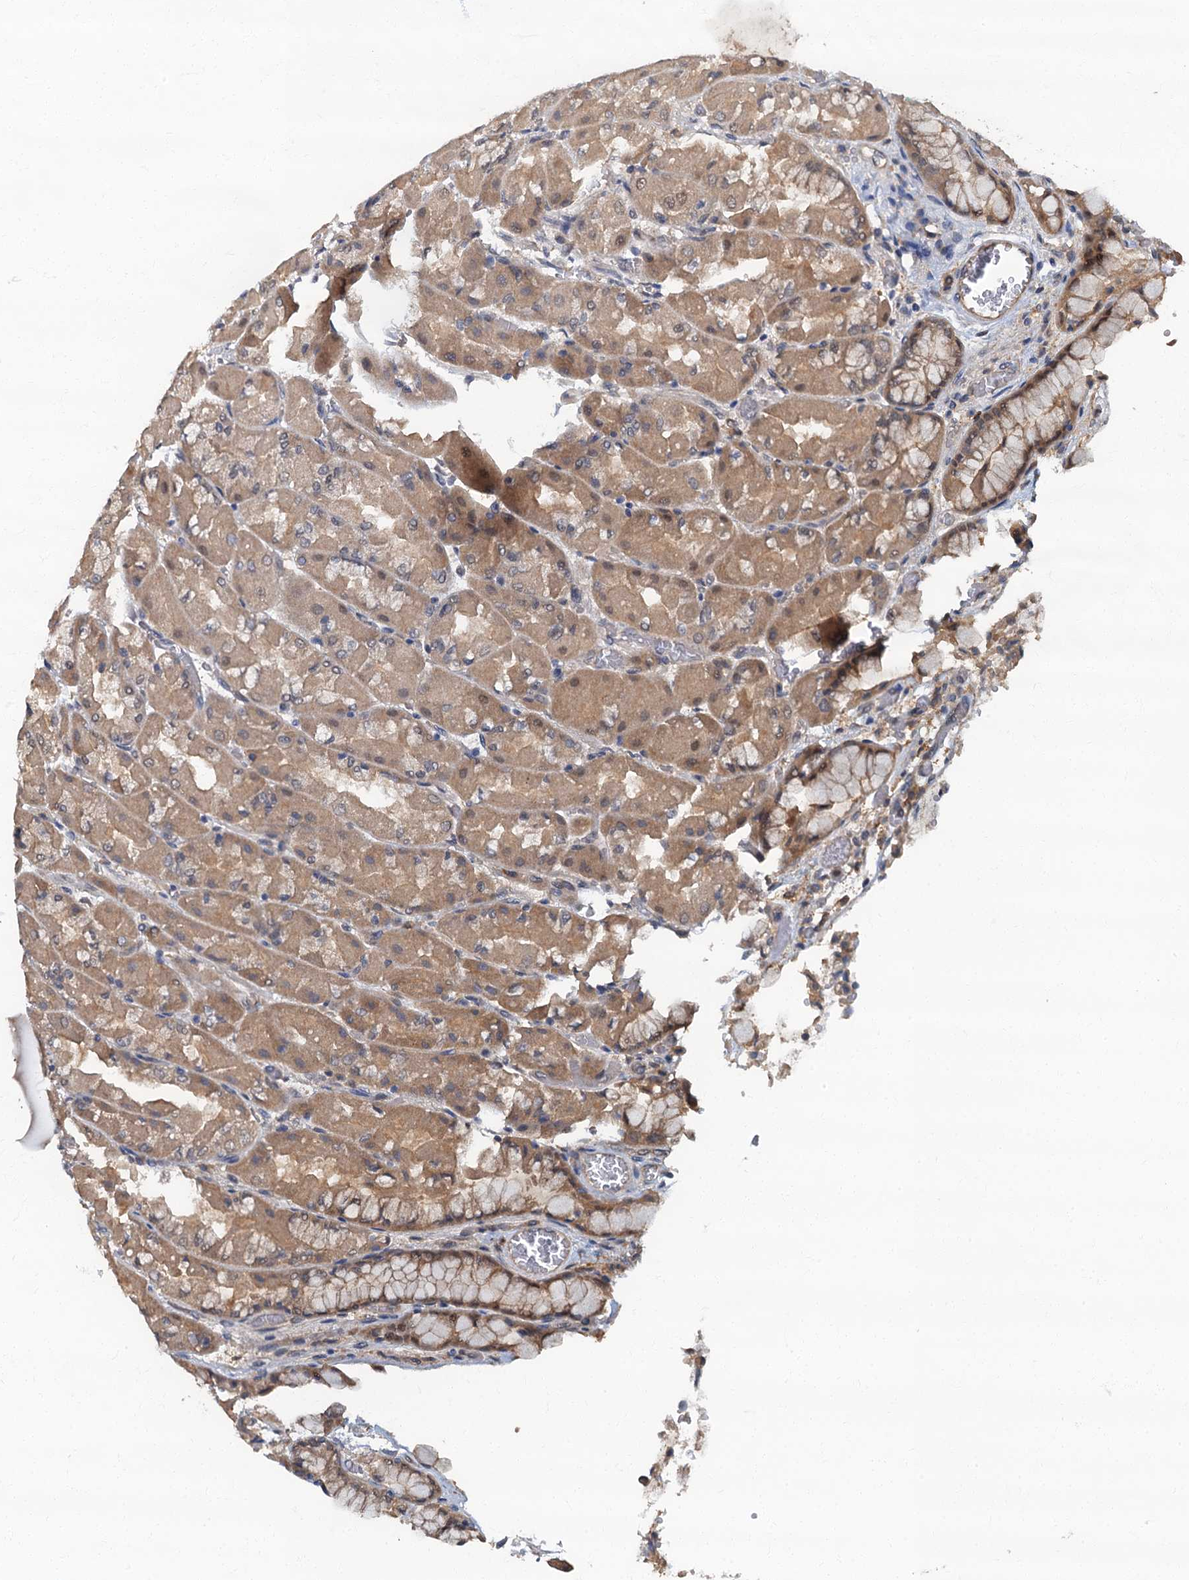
{"staining": {"intensity": "moderate", "quantity": ">75%", "location": "cytoplasmic/membranous,nuclear"}, "tissue": "stomach", "cell_type": "Glandular cells", "image_type": "normal", "snomed": [{"axis": "morphology", "description": "Normal tissue, NOS"}, {"axis": "topography", "description": "Stomach"}], "caption": "The immunohistochemical stain shows moderate cytoplasmic/membranous,nuclear expression in glandular cells of normal stomach. The staining was performed using DAB, with brown indicating positive protein expression. Nuclei are stained blue with hematoxylin.", "gene": "TBCK", "patient": {"sex": "female", "age": 61}}